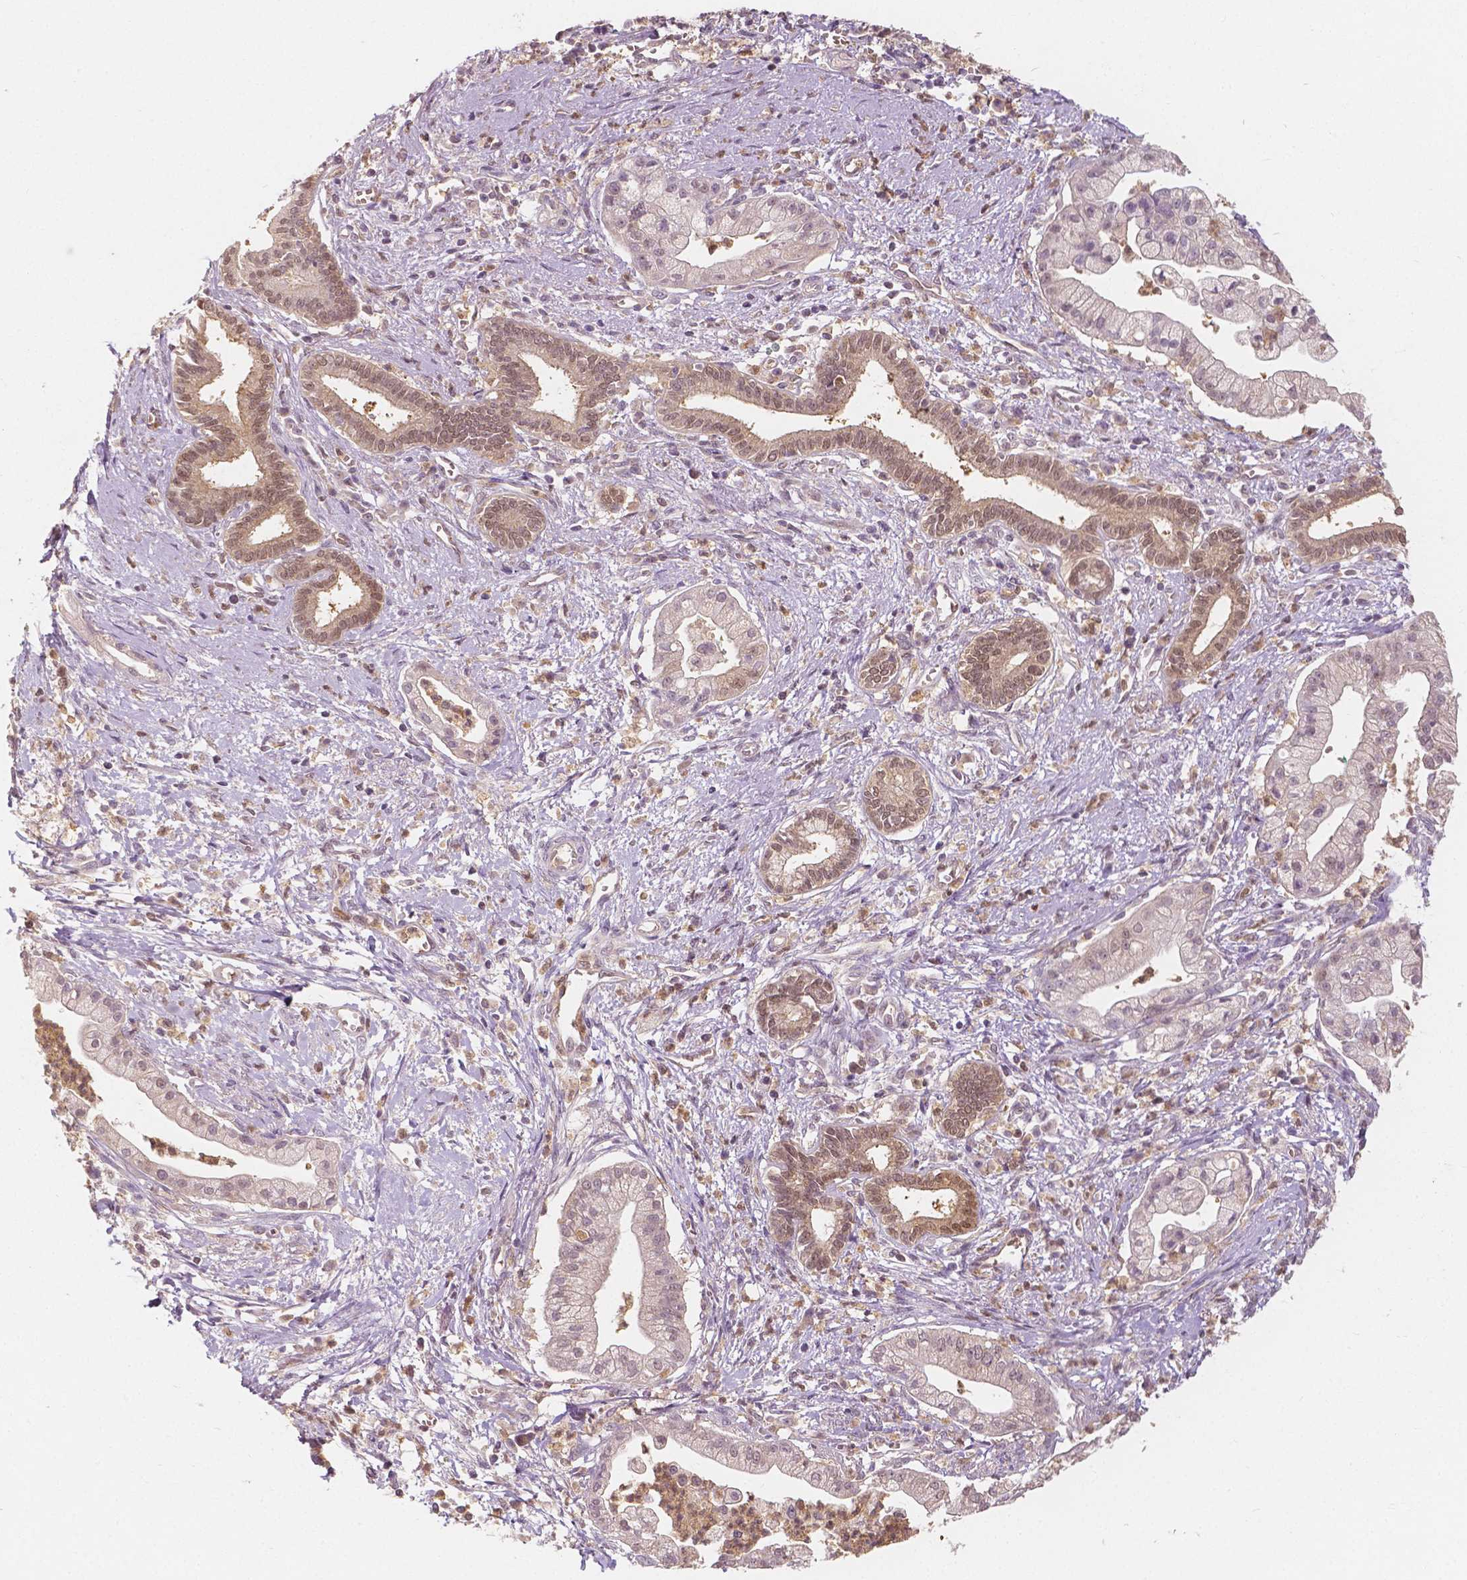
{"staining": {"intensity": "moderate", "quantity": "25%-75%", "location": "nuclear"}, "tissue": "pancreatic cancer", "cell_type": "Tumor cells", "image_type": "cancer", "snomed": [{"axis": "morphology", "description": "Normal tissue, NOS"}, {"axis": "morphology", "description": "Adenocarcinoma, NOS"}, {"axis": "topography", "description": "Lymph node"}, {"axis": "topography", "description": "Pancreas"}], "caption": "Immunohistochemistry image of pancreatic cancer stained for a protein (brown), which exhibits medium levels of moderate nuclear expression in about 25%-75% of tumor cells.", "gene": "NAPRT", "patient": {"sex": "female", "age": 58}}